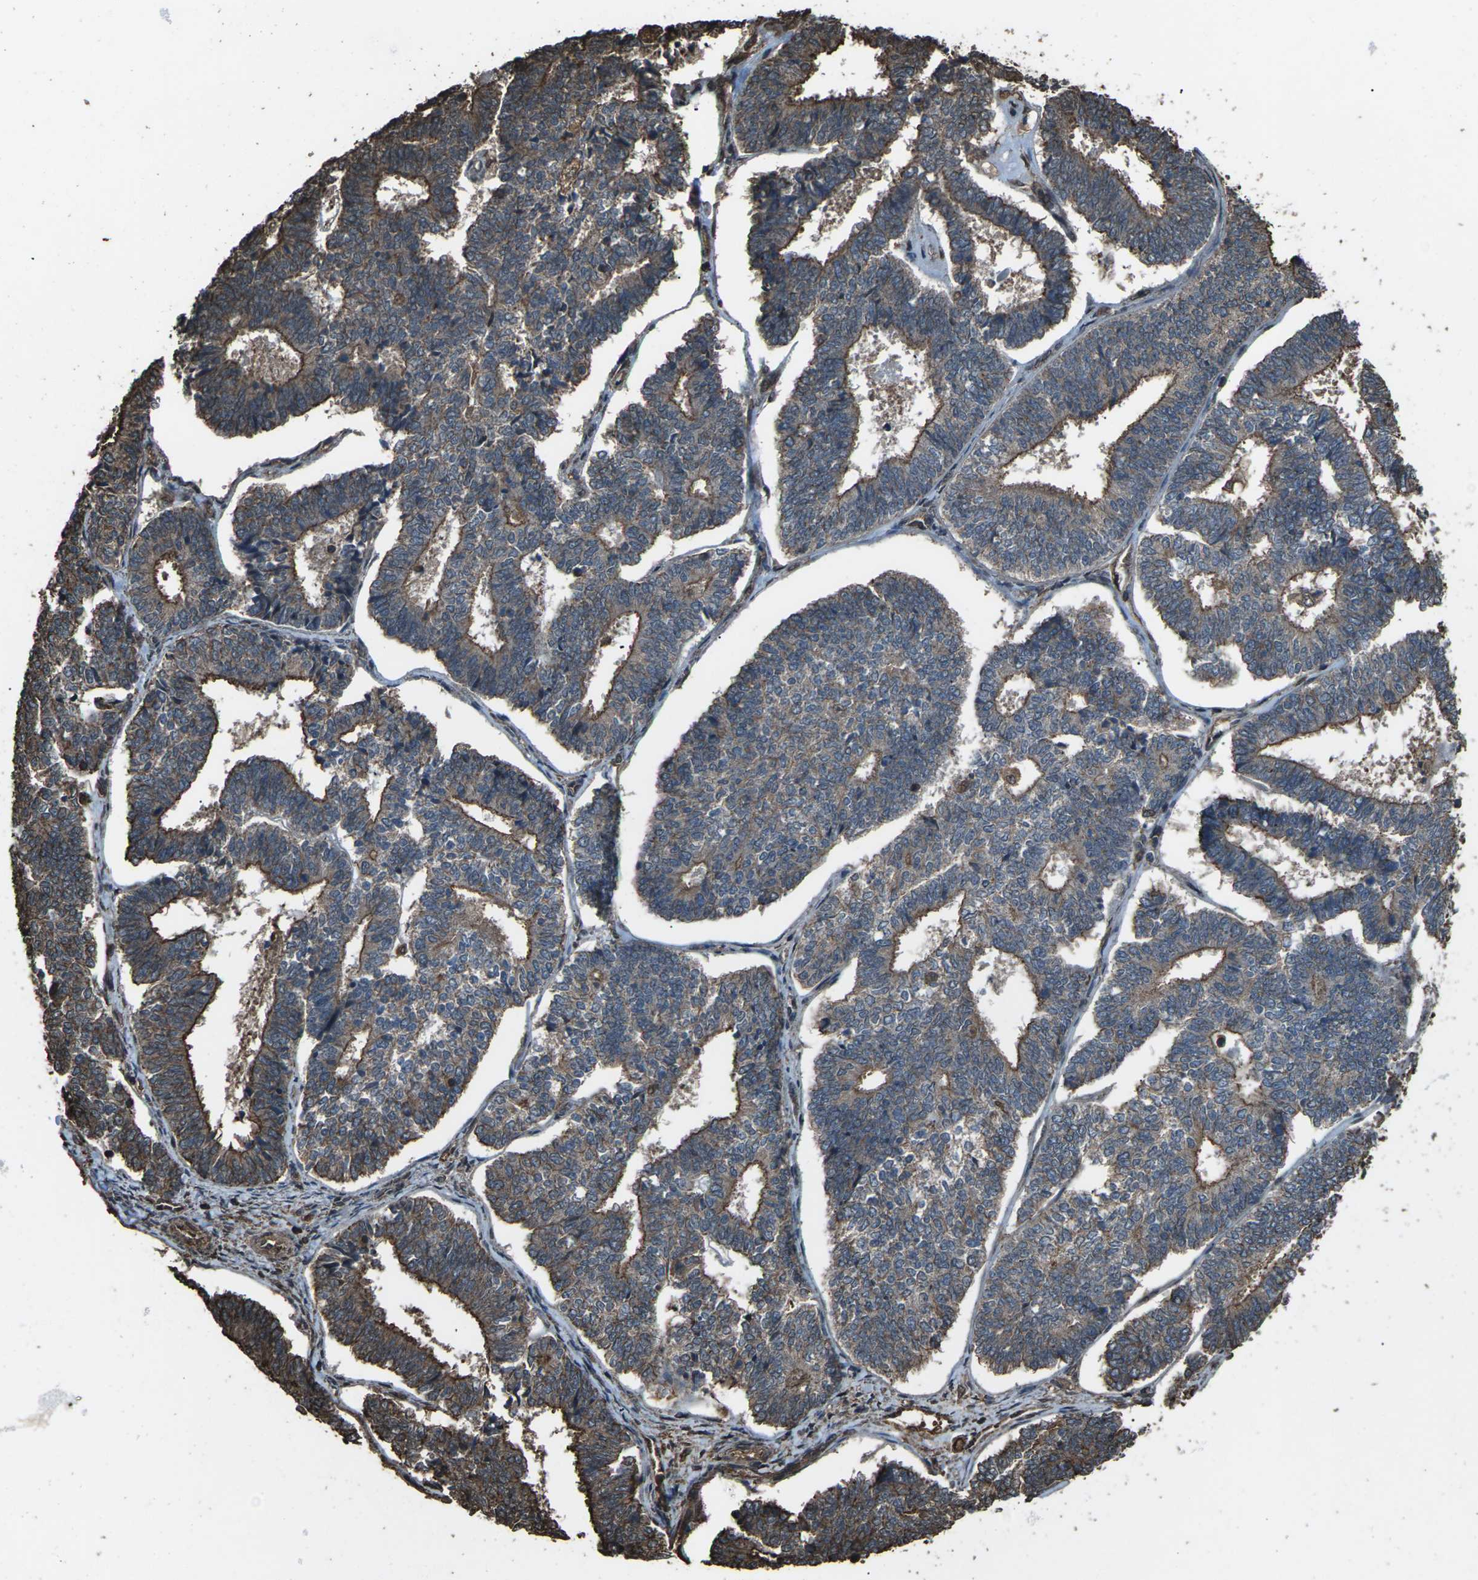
{"staining": {"intensity": "moderate", "quantity": ">75%", "location": "cytoplasmic/membranous"}, "tissue": "endometrial cancer", "cell_type": "Tumor cells", "image_type": "cancer", "snomed": [{"axis": "morphology", "description": "Adenocarcinoma, NOS"}, {"axis": "topography", "description": "Endometrium"}], "caption": "An image of adenocarcinoma (endometrial) stained for a protein exhibits moderate cytoplasmic/membranous brown staining in tumor cells. Immunohistochemistry (ihc) stains the protein in brown and the nuclei are stained blue.", "gene": "DHPS", "patient": {"sex": "female", "age": 70}}